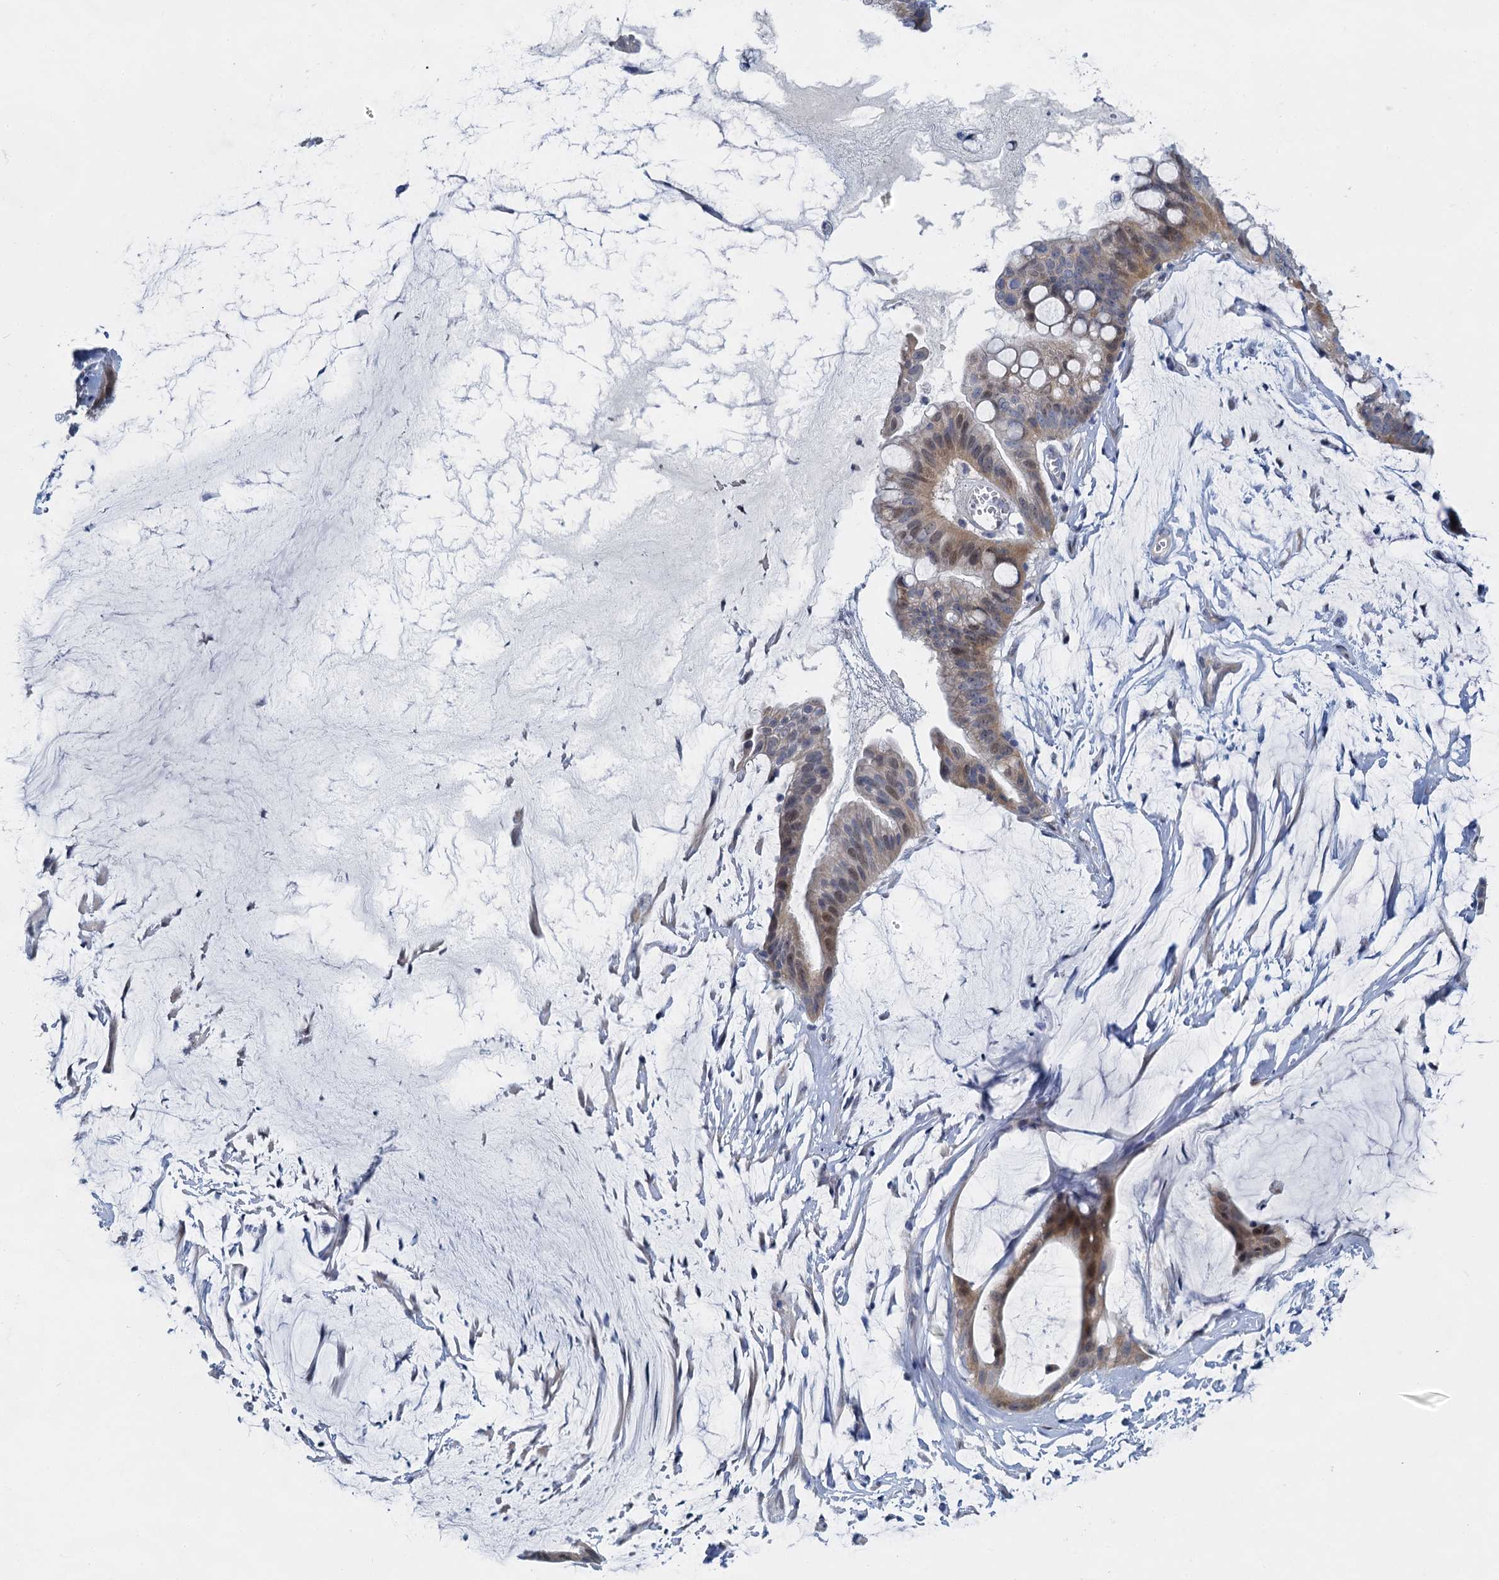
{"staining": {"intensity": "weak", "quantity": "25%-75%", "location": "nuclear"}, "tissue": "ovarian cancer", "cell_type": "Tumor cells", "image_type": "cancer", "snomed": [{"axis": "morphology", "description": "Cystadenocarcinoma, mucinous, NOS"}, {"axis": "topography", "description": "Ovary"}], "caption": "This photomicrograph demonstrates ovarian mucinous cystadenocarcinoma stained with immunohistochemistry to label a protein in brown. The nuclear of tumor cells show weak positivity for the protein. Nuclei are counter-stained blue.", "gene": "ACRBP", "patient": {"sex": "female", "age": 73}}